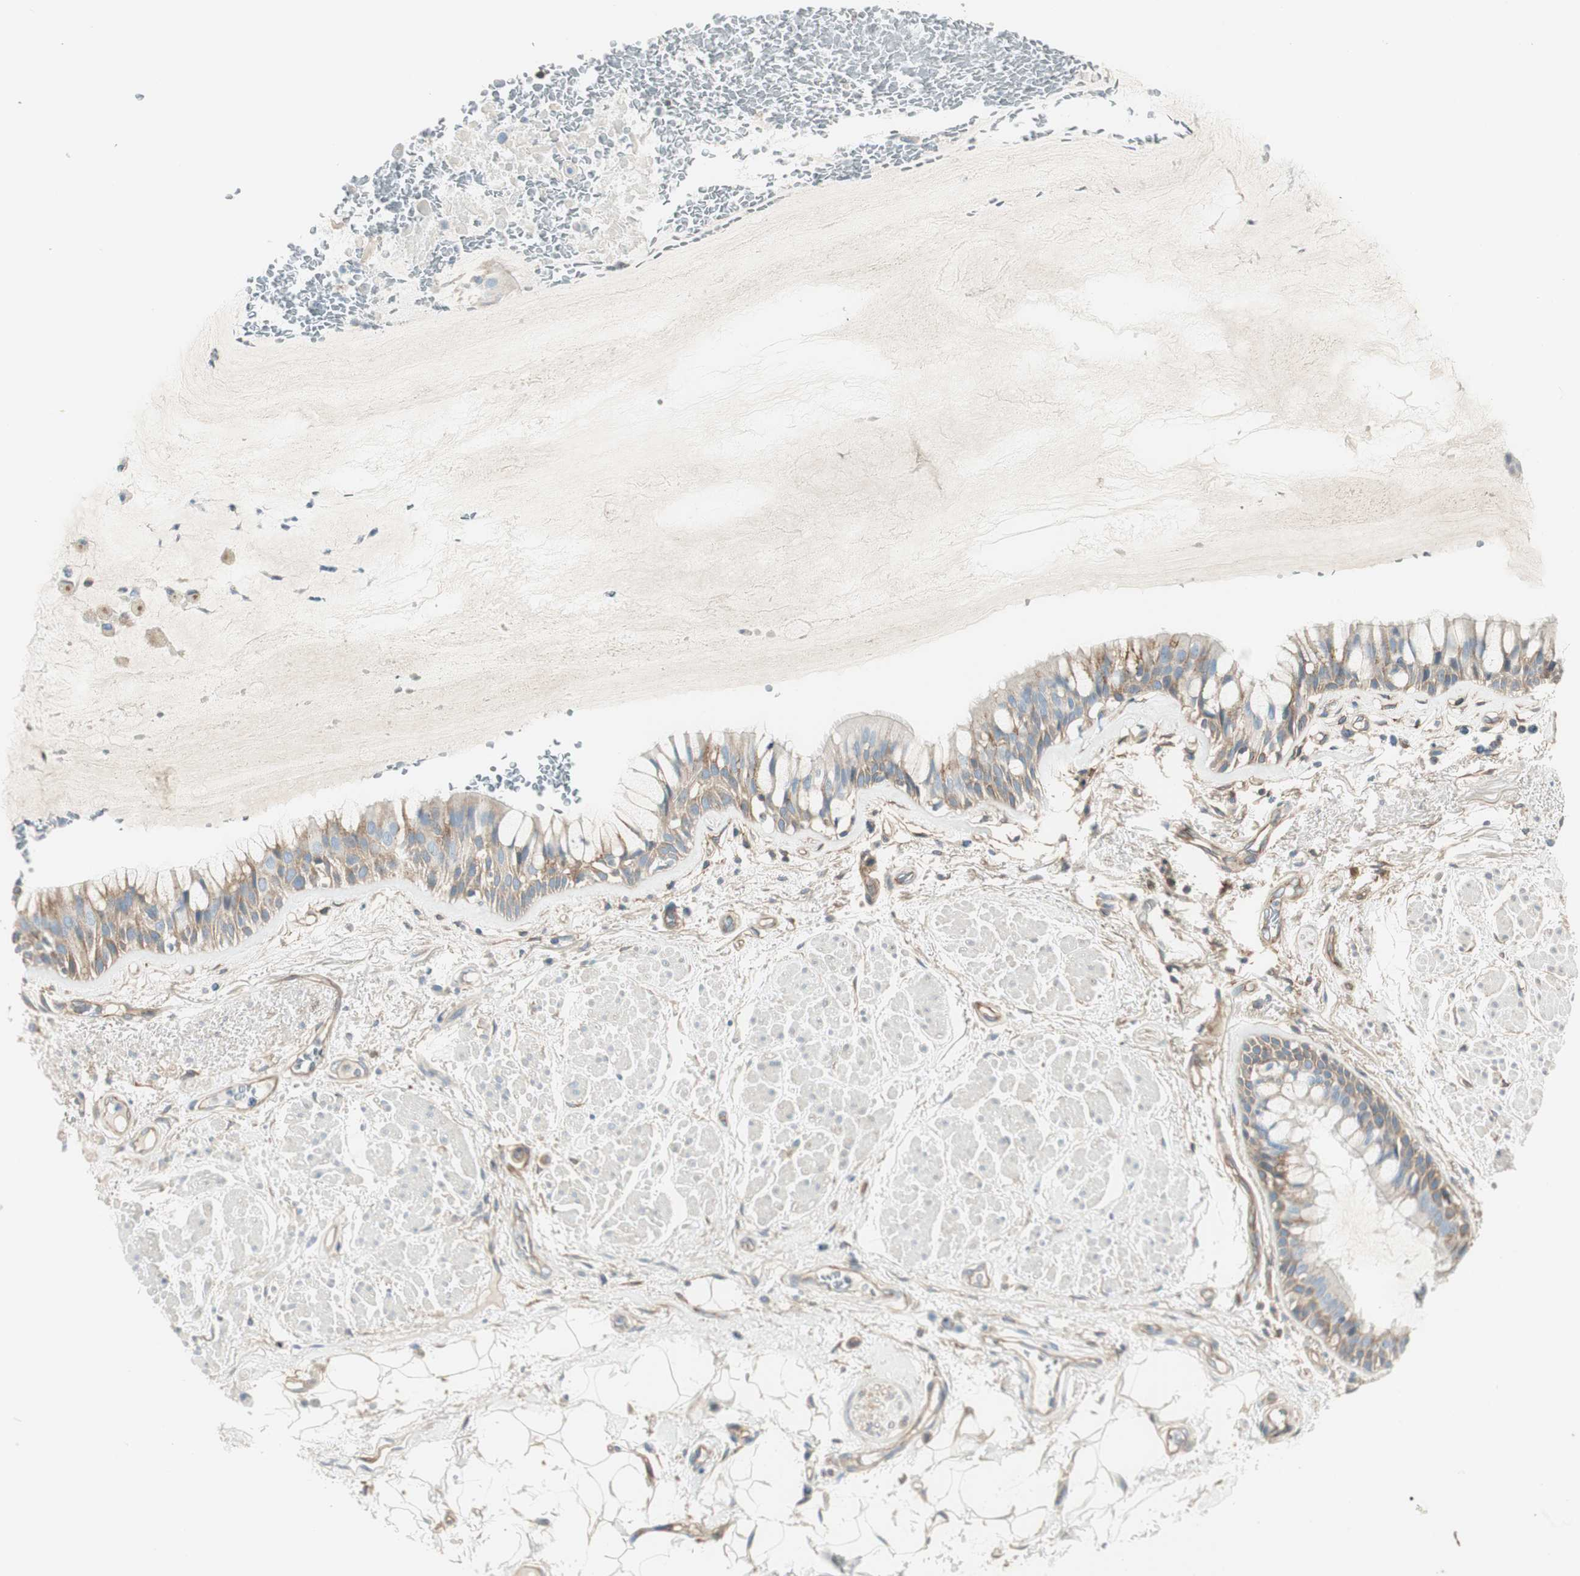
{"staining": {"intensity": "moderate", "quantity": ">75%", "location": "cytoplasmic/membranous"}, "tissue": "bronchus", "cell_type": "Respiratory epithelial cells", "image_type": "normal", "snomed": [{"axis": "morphology", "description": "Normal tissue, NOS"}, {"axis": "topography", "description": "Bronchus"}], "caption": "Immunohistochemical staining of normal bronchus reveals medium levels of moderate cytoplasmic/membranous staining in about >75% of respiratory epithelial cells.", "gene": "BTN3A3", "patient": {"sex": "male", "age": 66}}